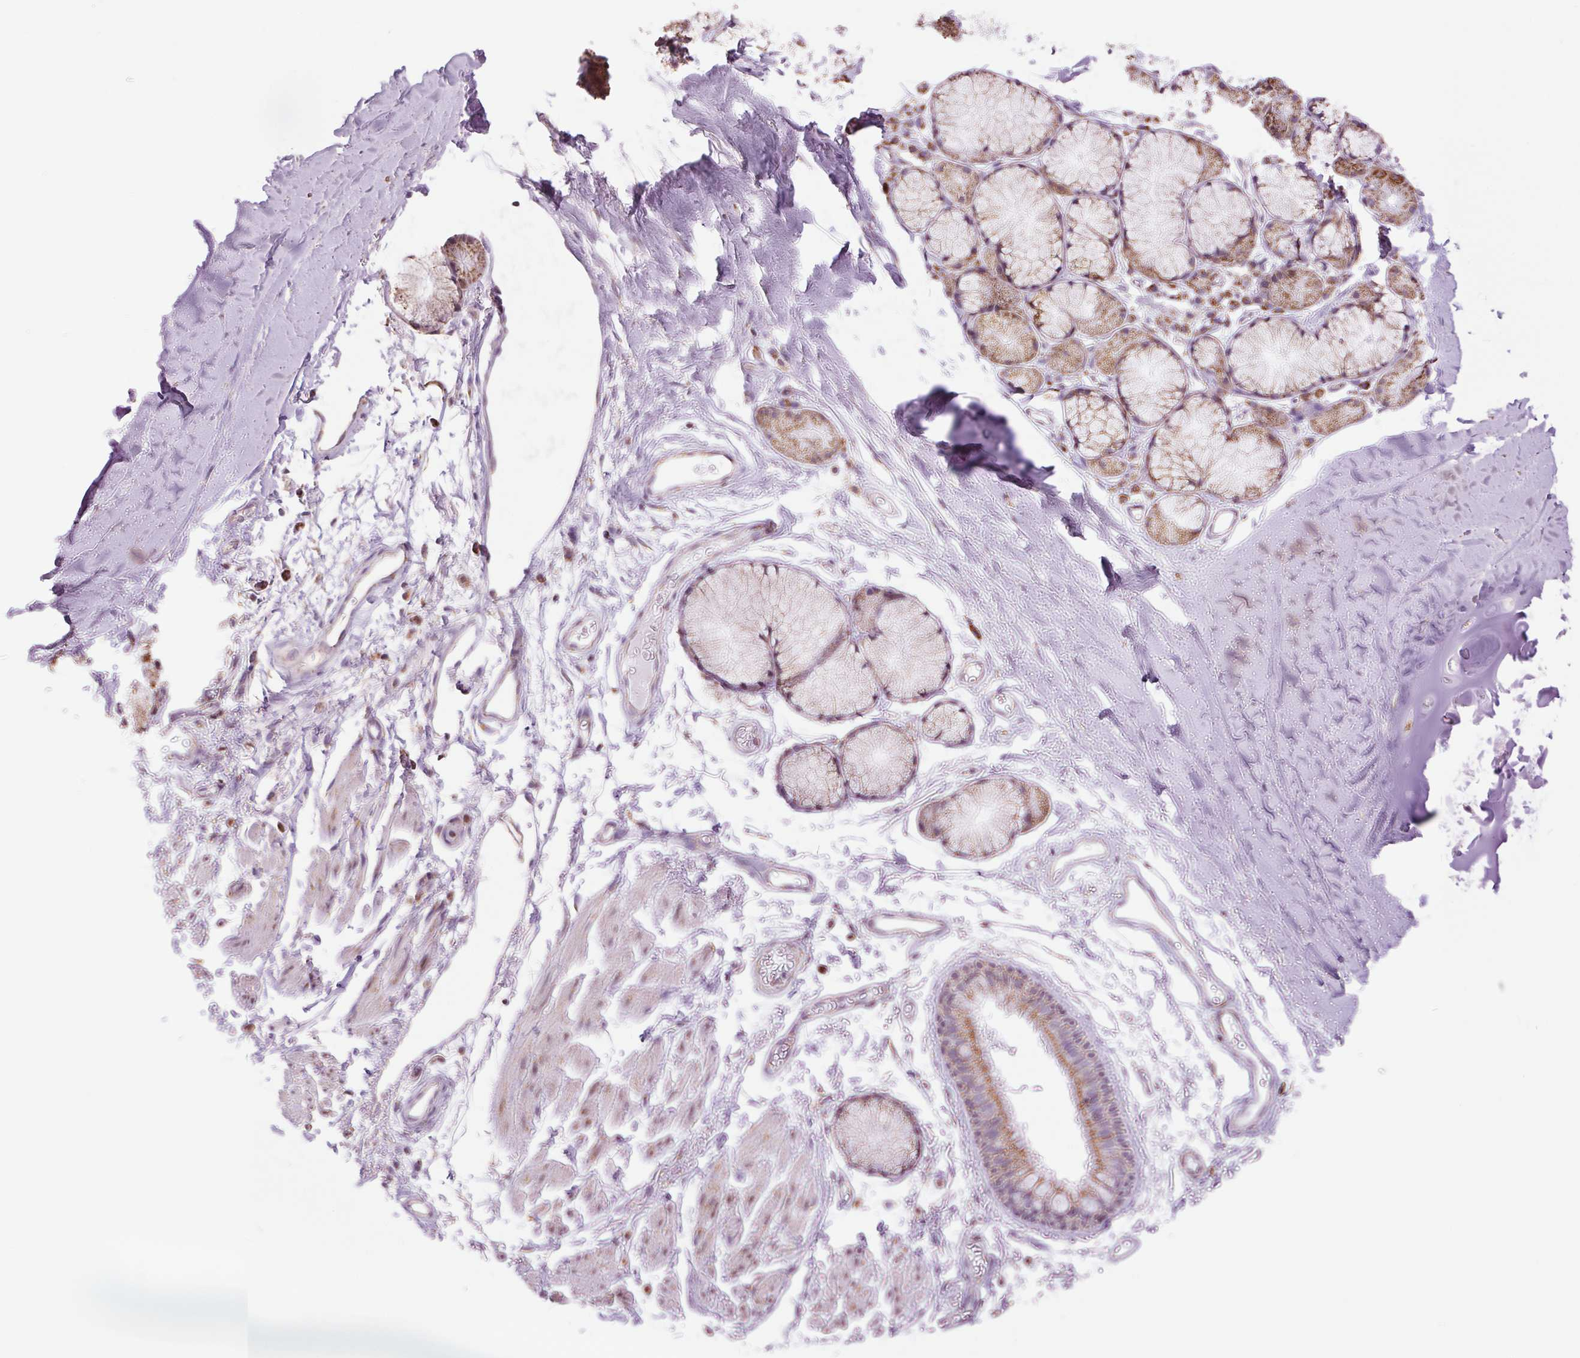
{"staining": {"intensity": "weak", "quantity": "<25%", "location": "cytoplasmic/membranous"}, "tissue": "soft tissue", "cell_type": "Chondrocytes", "image_type": "normal", "snomed": [{"axis": "morphology", "description": "Normal tissue, NOS"}, {"axis": "topography", "description": "Cartilage tissue"}, {"axis": "topography", "description": "Bronchus"}], "caption": "This is an immunohistochemistry (IHC) micrograph of normal human soft tissue. There is no positivity in chondrocytes.", "gene": "ATP5PB", "patient": {"sex": "female", "age": 79}}